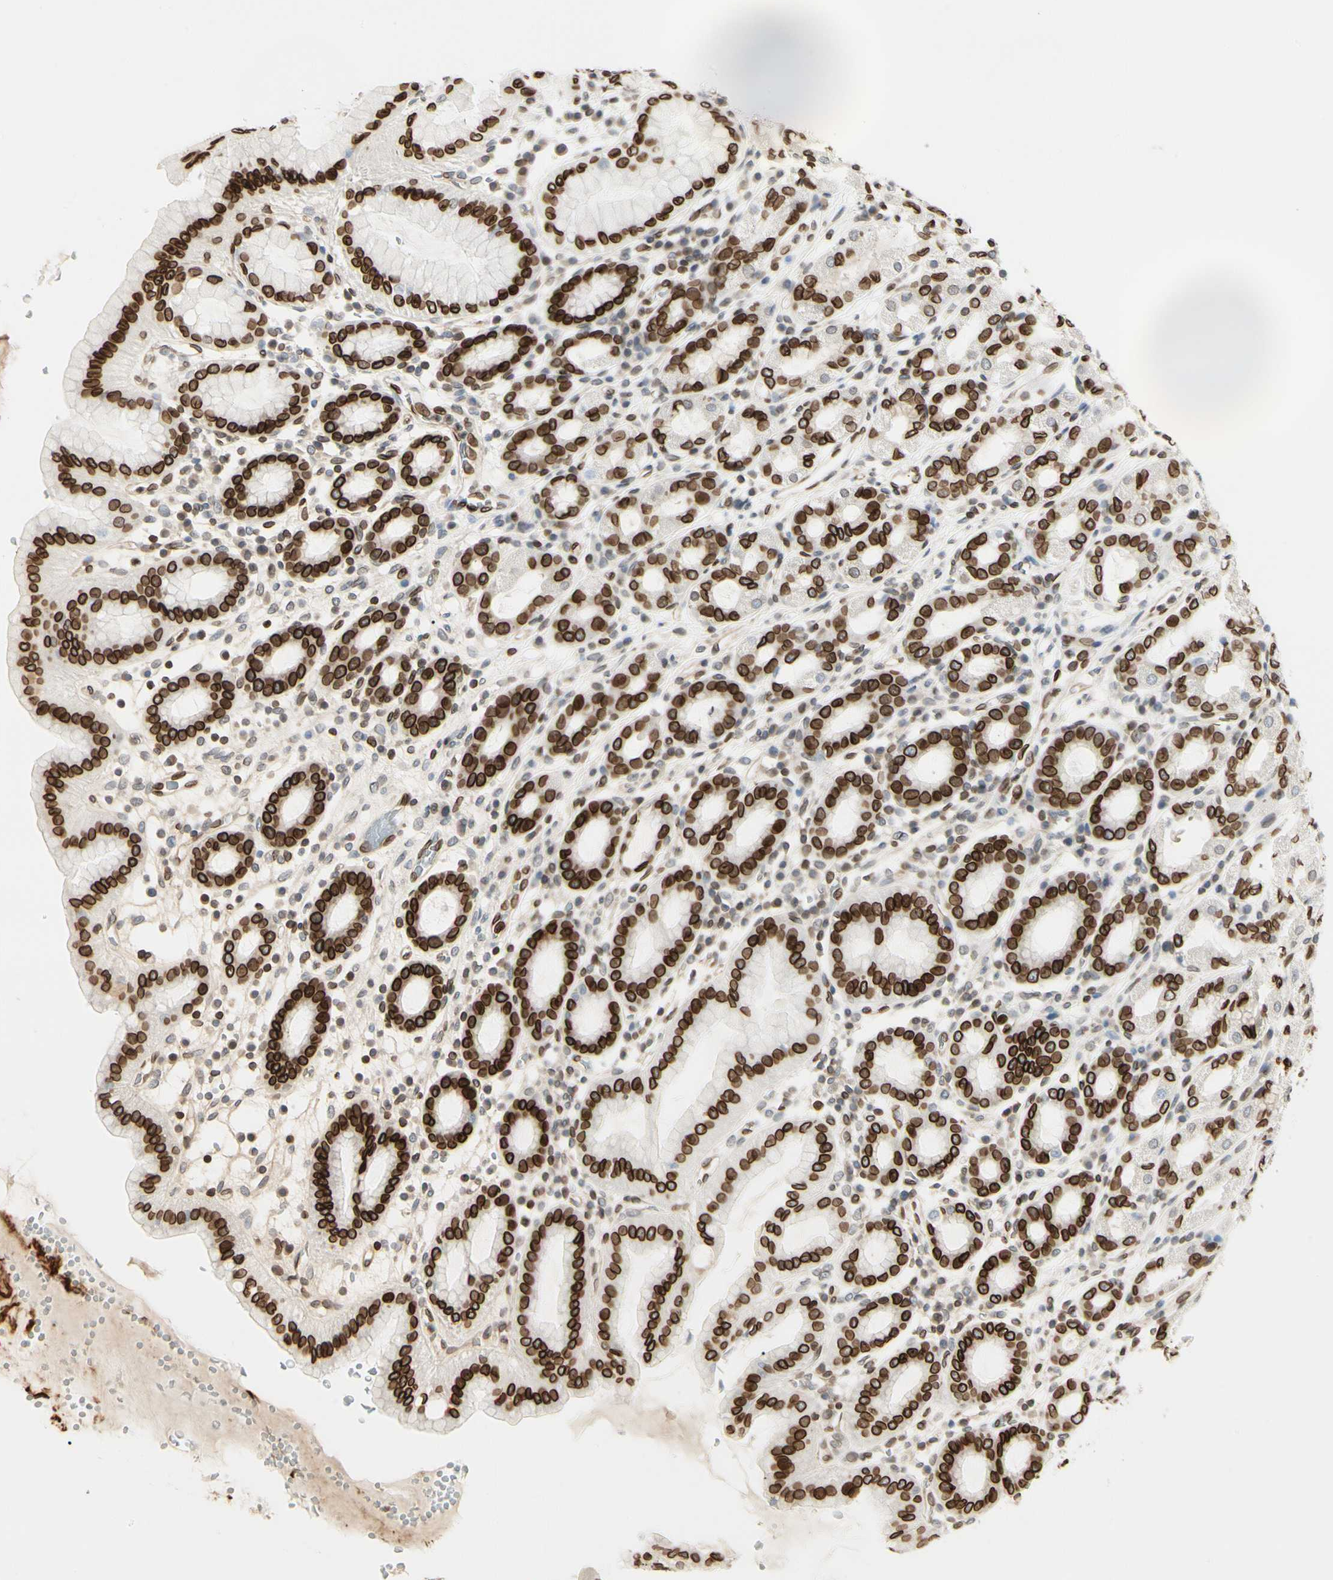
{"staining": {"intensity": "strong", "quantity": ">75%", "location": "cytoplasmic/membranous,nuclear"}, "tissue": "stomach", "cell_type": "Glandular cells", "image_type": "normal", "snomed": [{"axis": "morphology", "description": "Normal tissue, NOS"}, {"axis": "topography", "description": "Stomach, upper"}], "caption": "Strong cytoplasmic/membranous,nuclear protein staining is seen in approximately >75% of glandular cells in stomach.", "gene": "TMPO", "patient": {"sex": "male", "age": 68}}